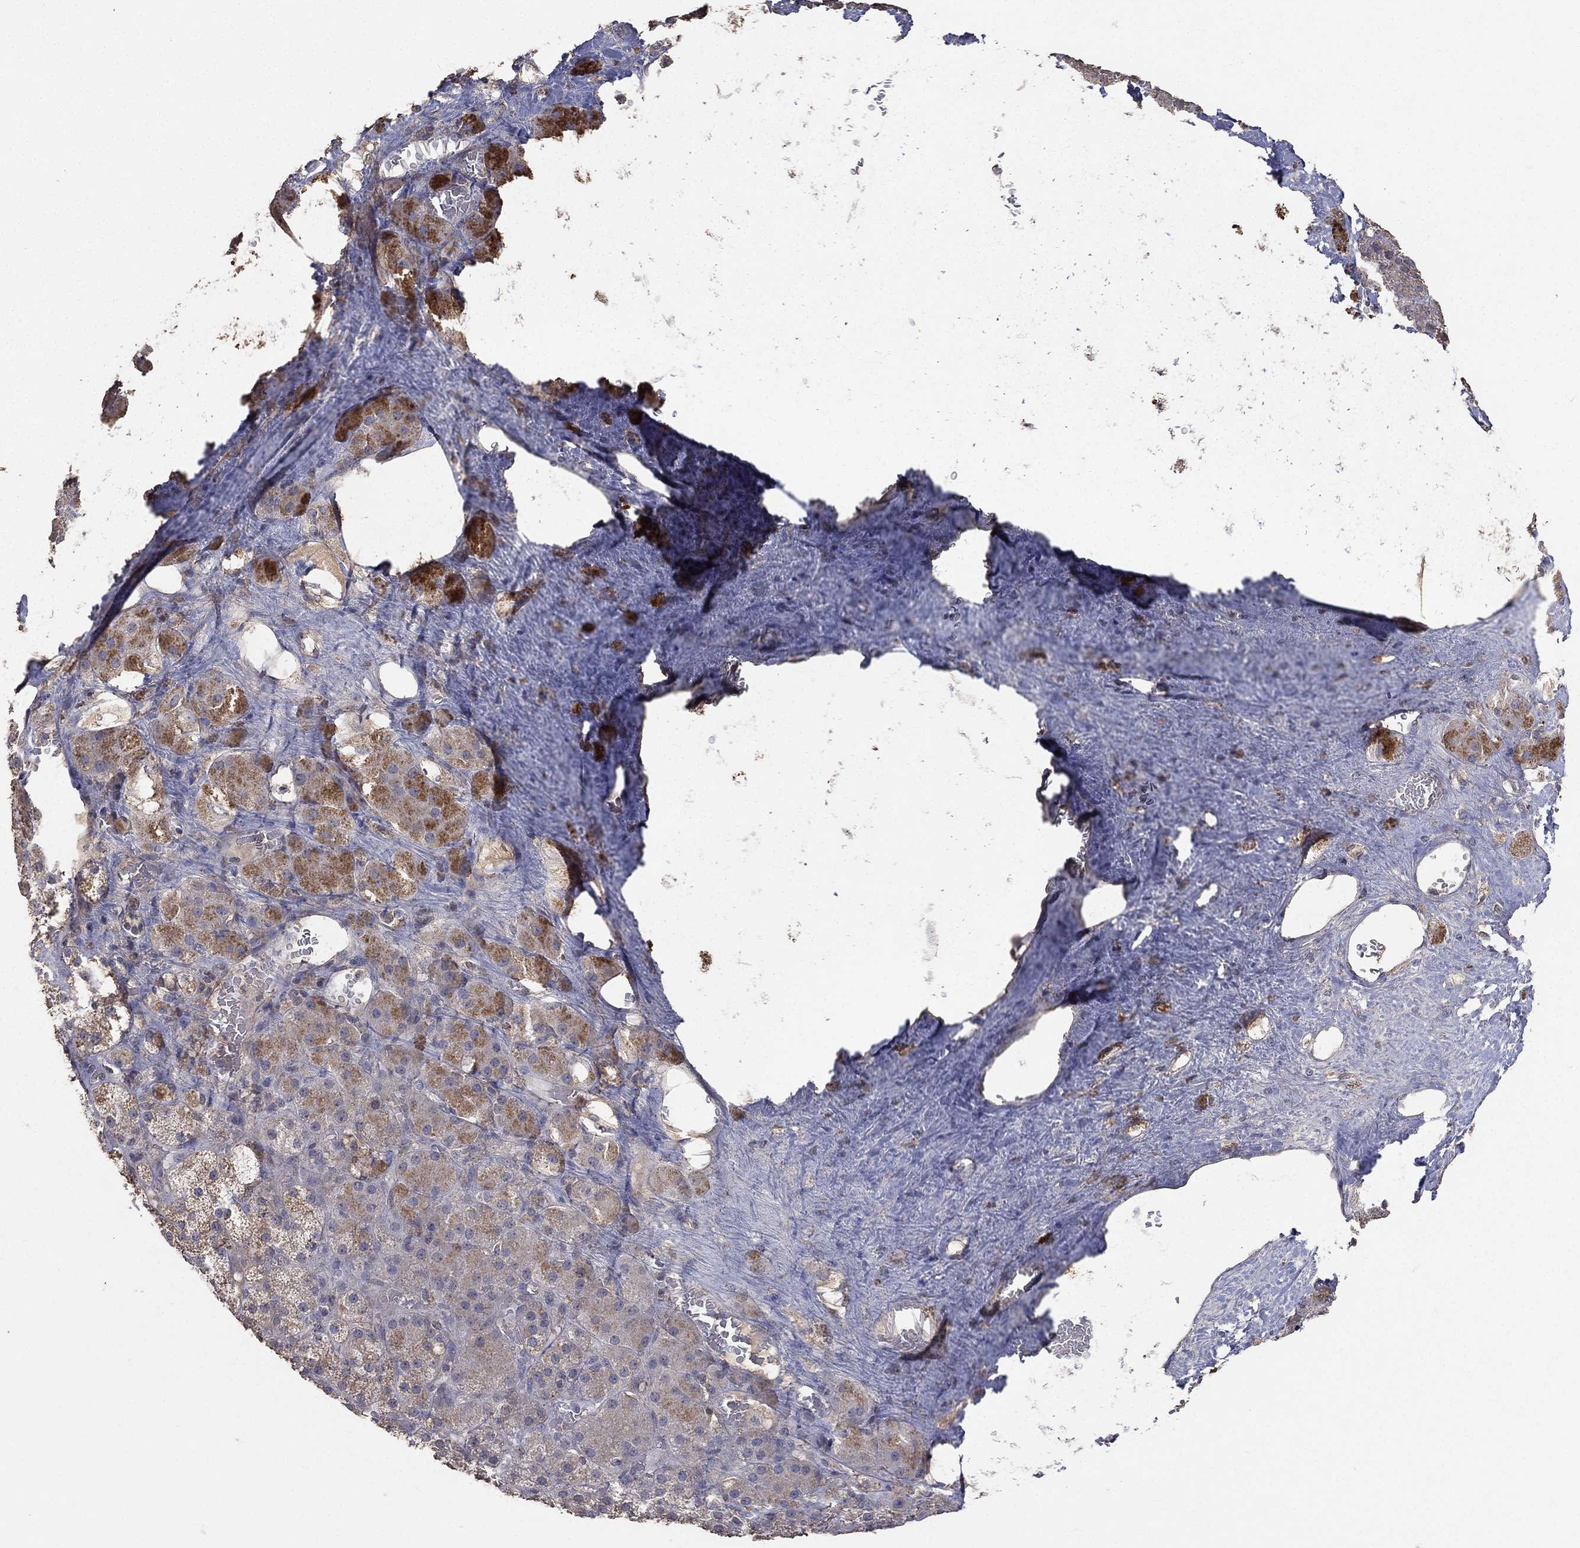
{"staining": {"intensity": "moderate", "quantity": "<25%", "location": "cytoplasmic/membranous"}, "tissue": "adrenal gland", "cell_type": "Glandular cells", "image_type": "normal", "snomed": [{"axis": "morphology", "description": "Normal tissue, NOS"}, {"axis": "topography", "description": "Adrenal gland"}], "caption": "About <25% of glandular cells in unremarkable human adrenal gland exhibit moderate cytoplasmic/membranous protein positivity as visualized by brown immunohistochemical staining.", "gene": "SNAP25", "patient": {"sex": "male", "age": 70}}